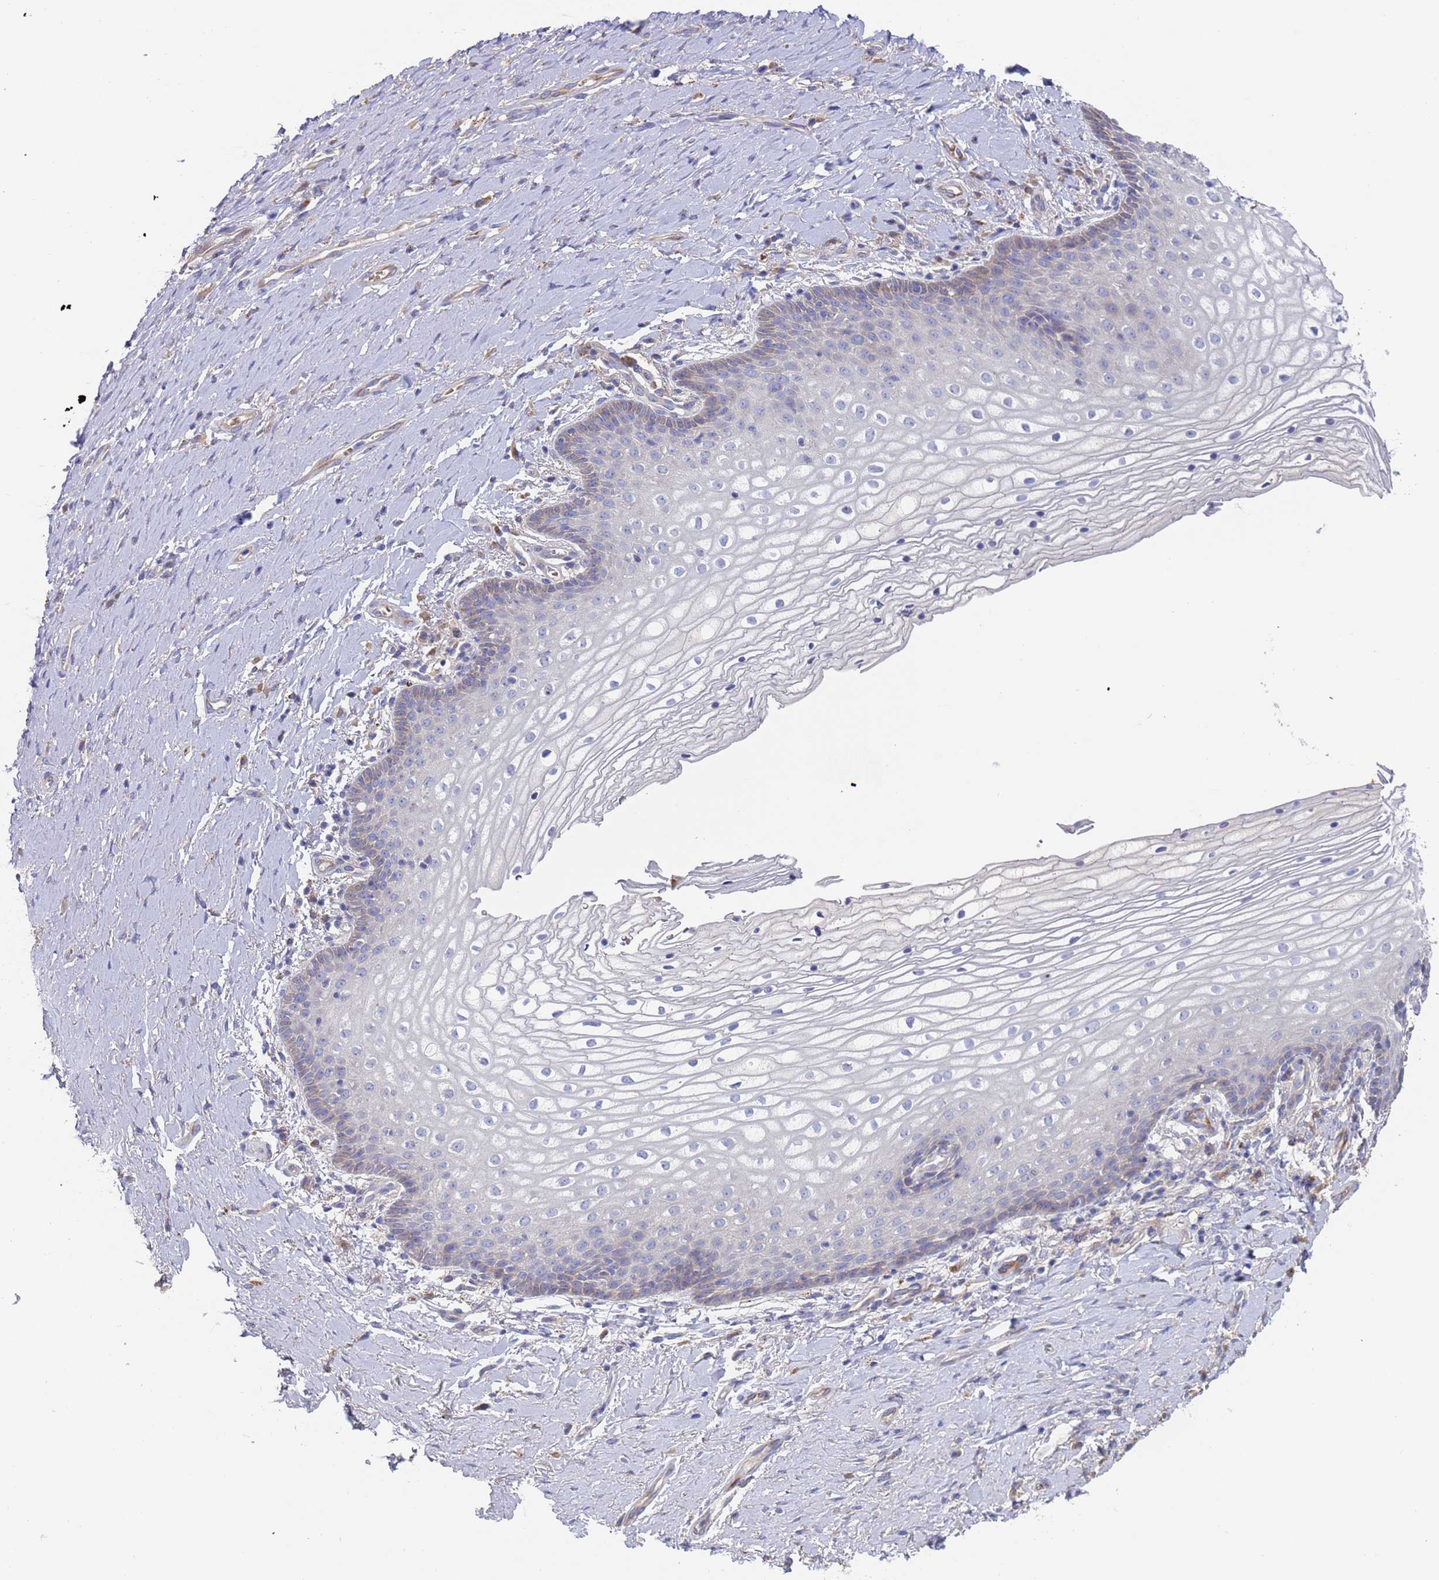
{"staining": {"intensity": "weak", "quantity": "<25%", "location": "cytoplasmic/membranous"}, "tissue": "vagina", "cell_type": "Squamous epithelial cells", "image_type": "normal", "snomed": [{"axis": "morphology", "description": "Normal tissue, NOS"}, {"axis": "topography", "description": "Vagina"}], "caption": "Immunohistochemistry (IHC) image of normal human vagina stained for a protein (brown), which displays no expression in squamous epithelial cells.", "gene": "MALRD1", "patient": {"sex": "female", "age": 60}}